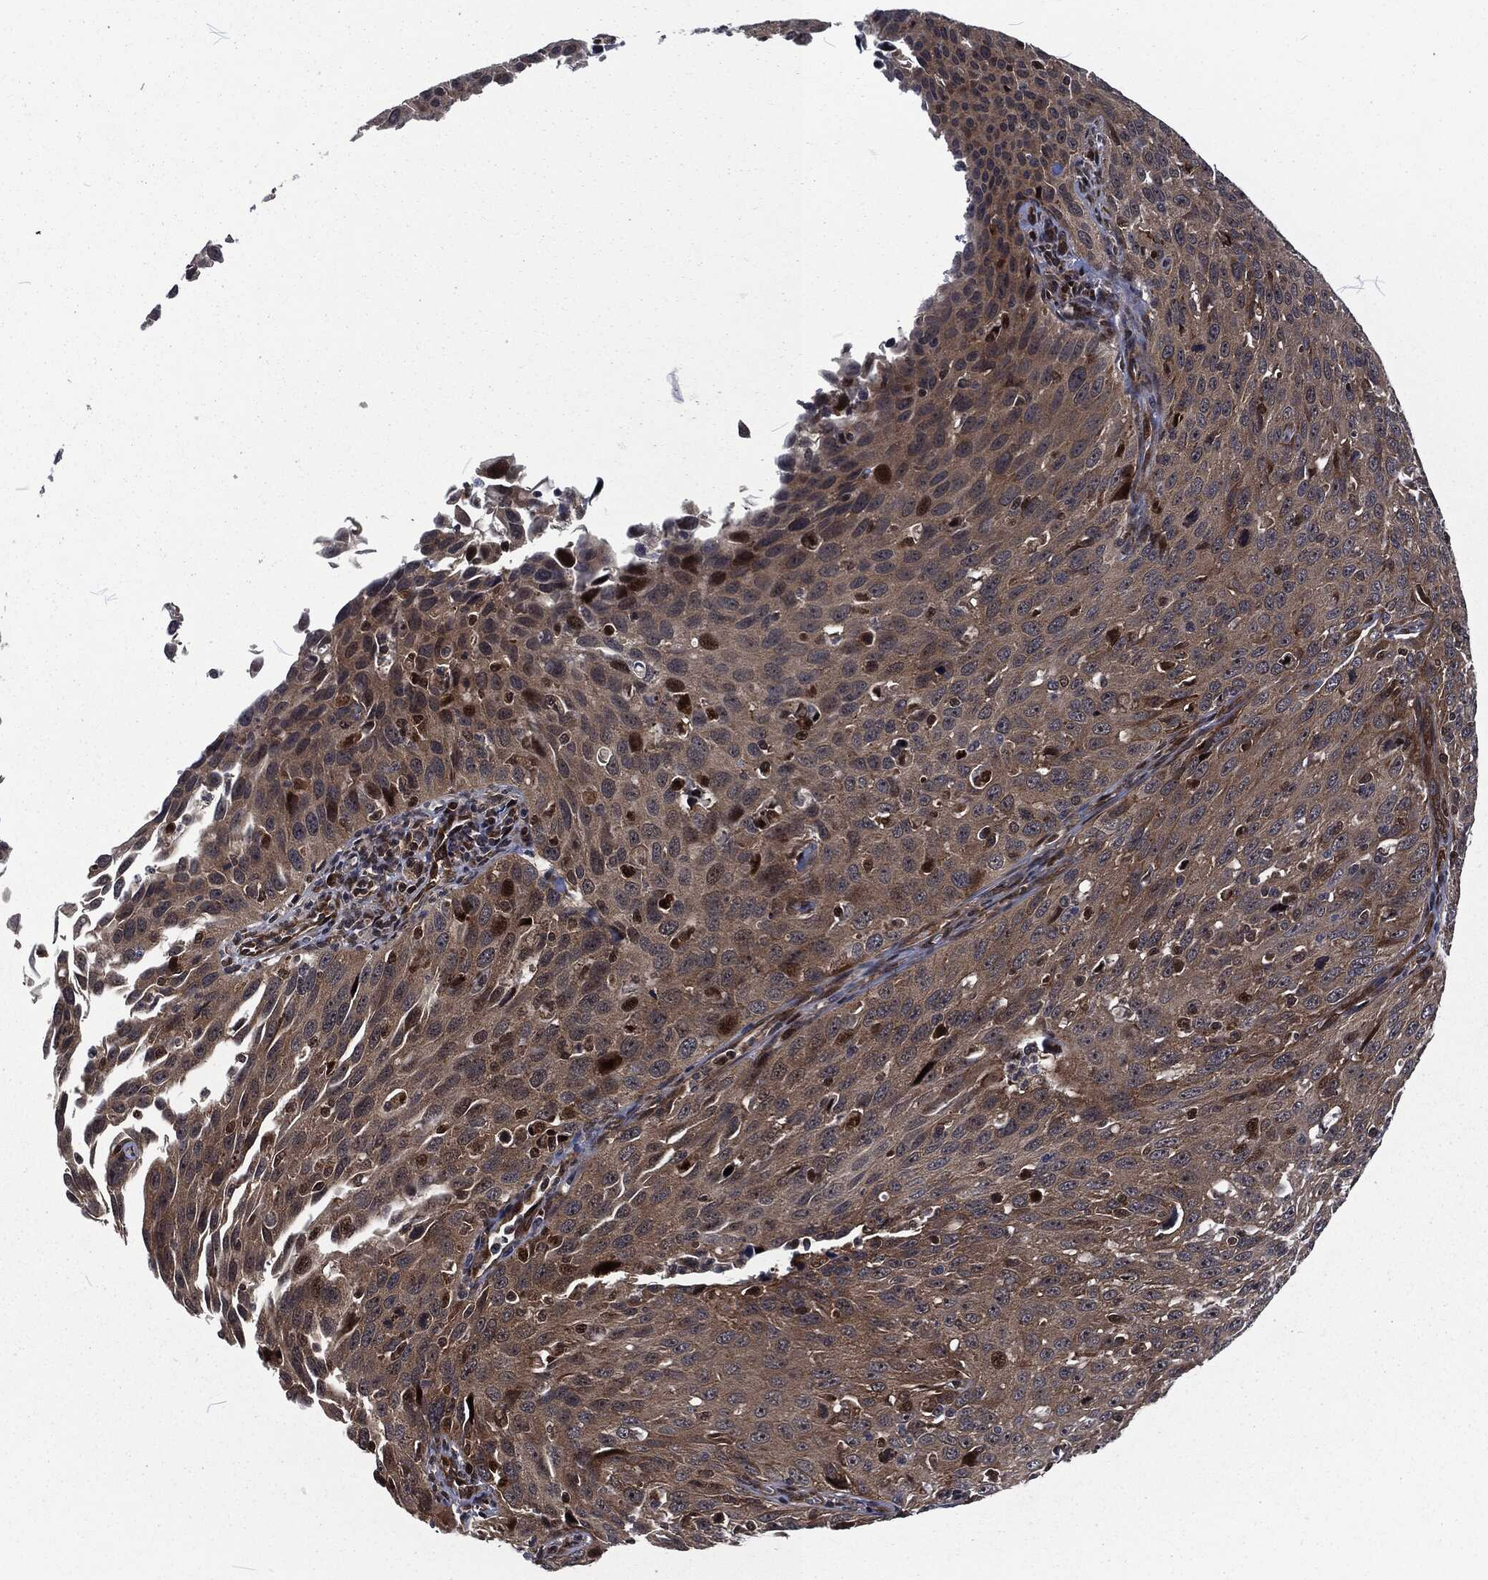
{"staining": {"intensity": "weak", "quantity": "25%-75%", "location": "cytoplasmic/membranous"}, "tissue": "cervical cancer", "cell_type": "Tumor cells", "image_type": "cancer", "snomed": [{"axis": "morphology", "description": "Squamous cell carcinoma, NOS"}, {"axis": "topography", "description": "Cervix"}], "caption": "The photomicrograph shows immunohistochemical staining of cervical cancer (squamous cell carcinoma). There is weak cytoplasmic/membranous positivity is identified in approximately 25%-75% of tumor cells. Ihc stains the protein of interest in brown and the nuclei are stained blue.", "gene": "CMPK2", "patient": {"sex": "female", "age": 26}}